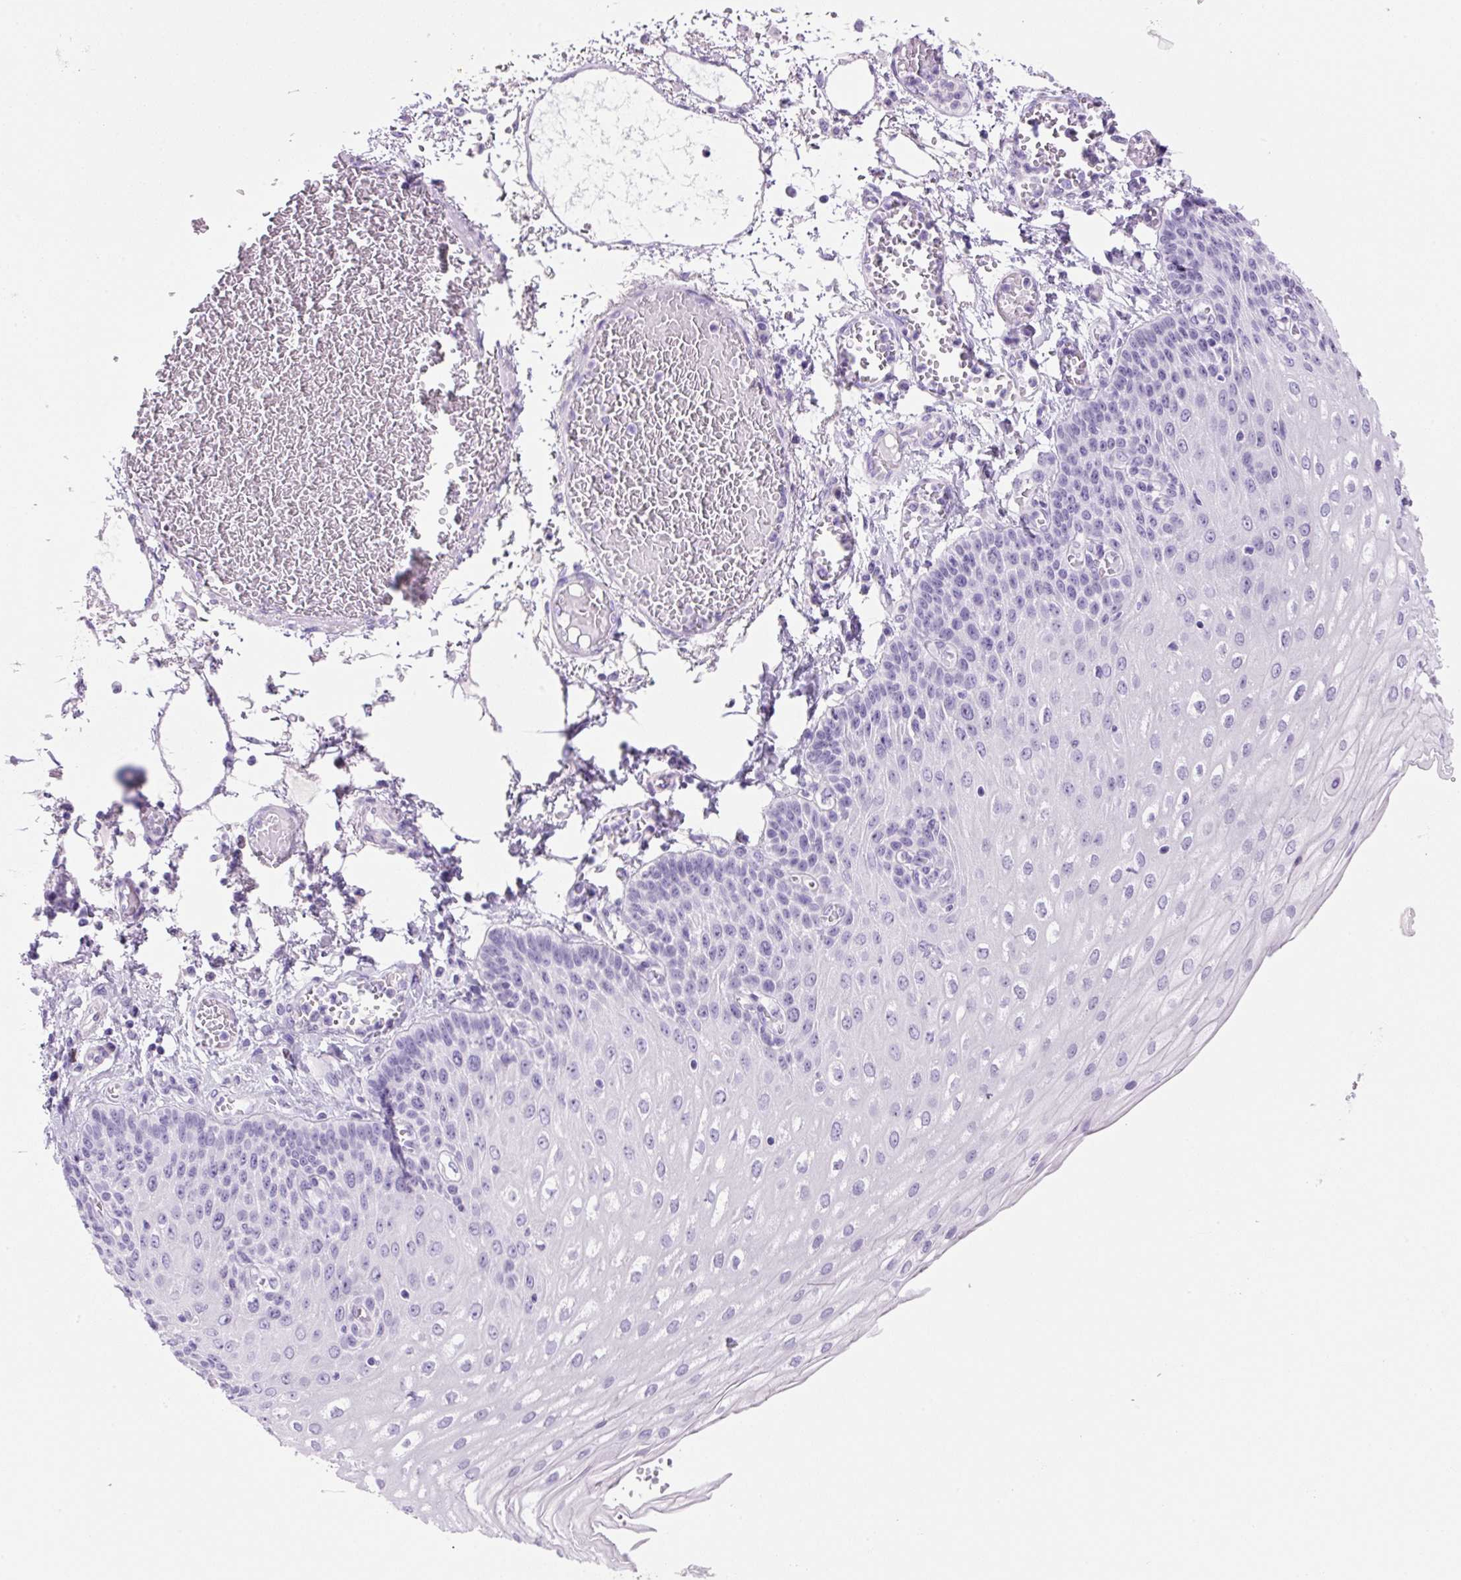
{"staining": {"intensity": "negative", "quantity": "none", "location": "none"}, "tissue": "esophagus", "cell_type": "Squamous epithelial cells", "image_type": "normal", "snomed": [{"axis": "morphology", "description": "Normal tissue, NOS"}, {"axis": "morphology", "description": "Adenocarcinoma, NOS"}, {"axis": "topography", "description": "Esophagus"}], "caption": "Immunohistochemical staining of benign human esophagus demonstrates no significant positivity in squamous epithelial cells. Nuclei are stained in blue.", "gene": "PRRT1", "patient": {"sex": "male", "age": 81}}